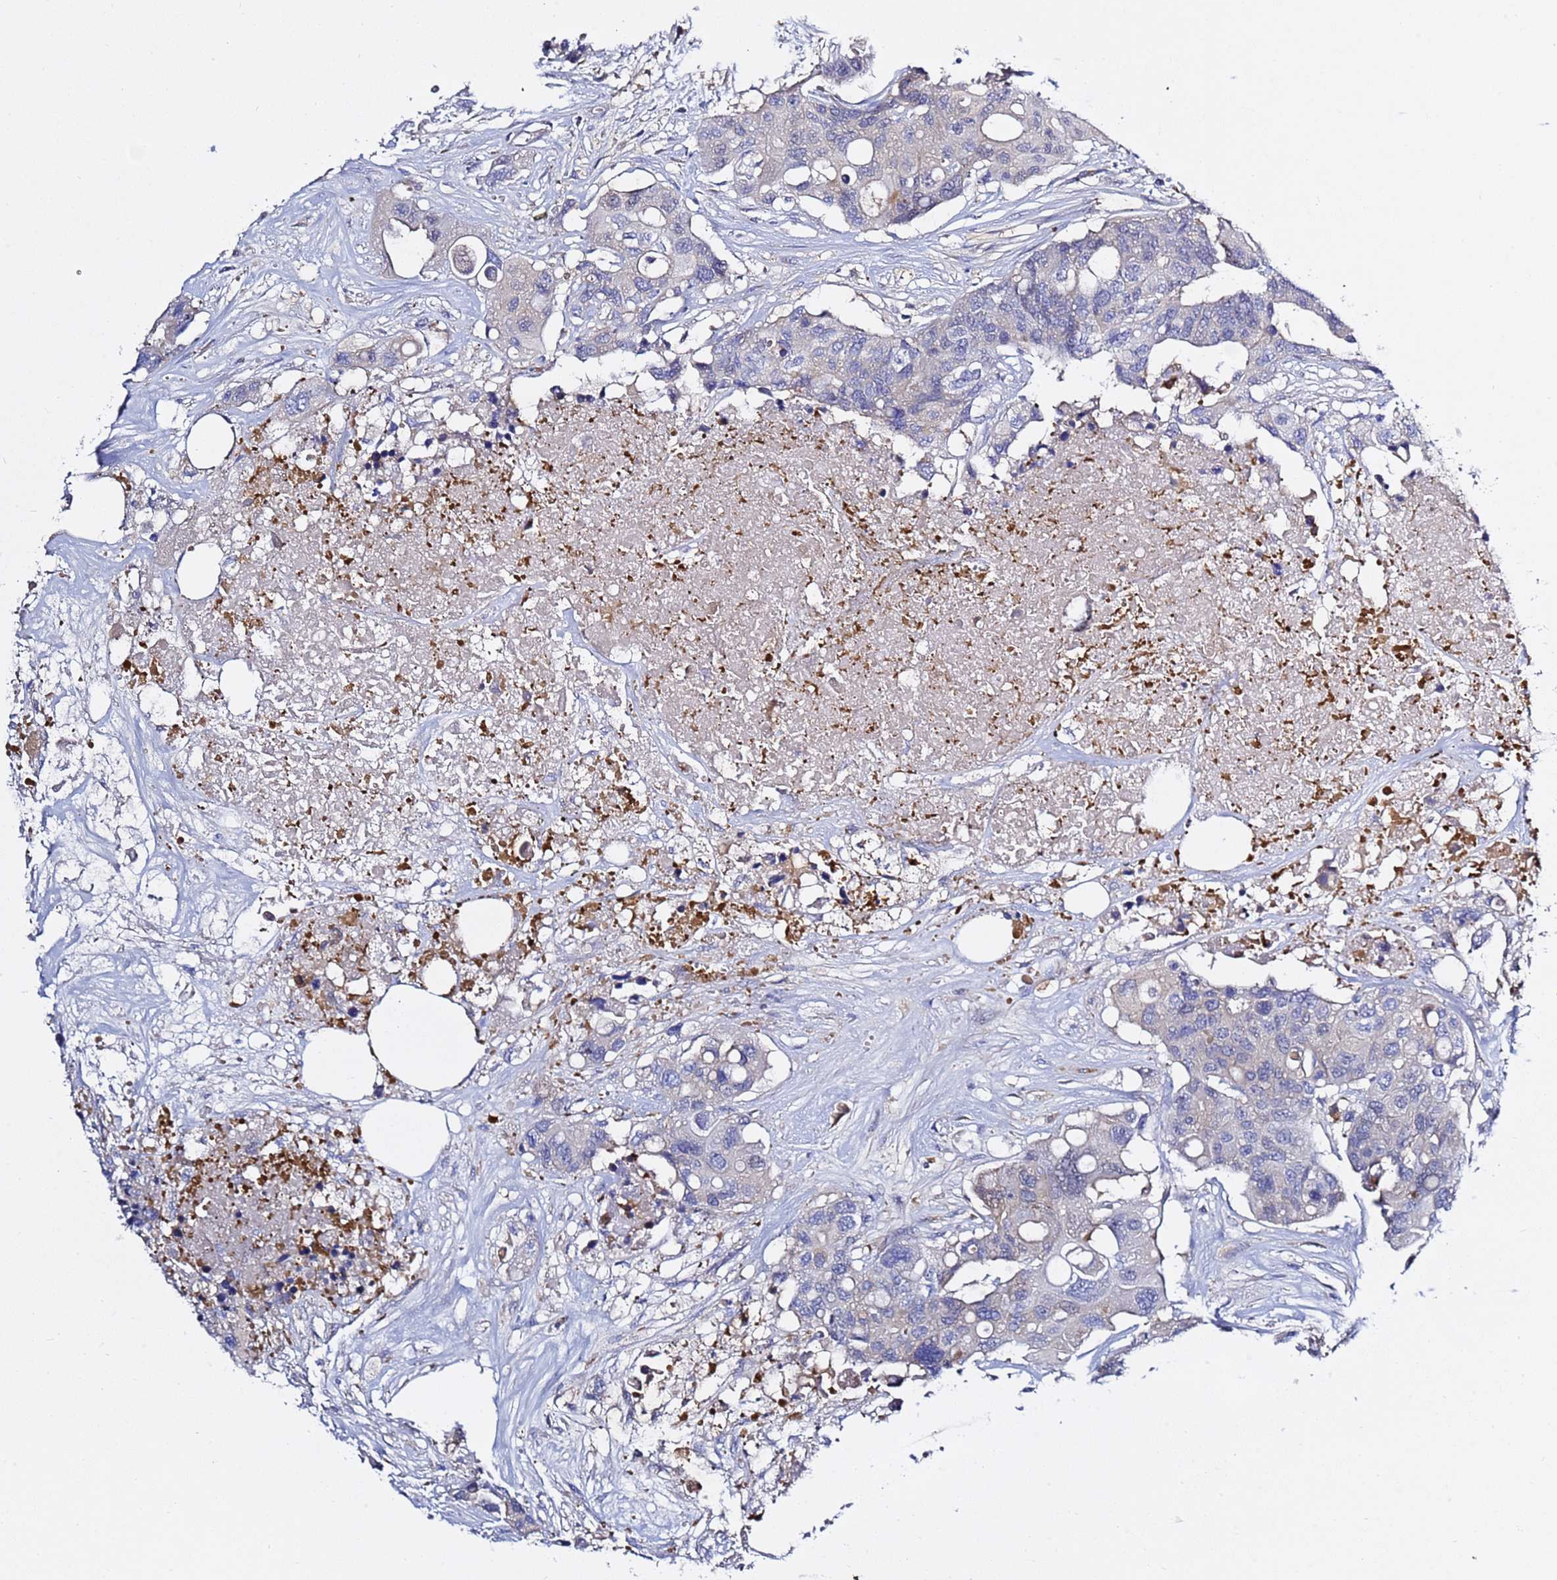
{"staining": {"intensity": "negative", "quantity": "none", "location": "none"}, "tissue": "colorectal cancer", "cell_type": "Tumor cells", "image_type": "cancer", "snomed": [{"axis": "morphology", "description": "Adenocarcinoma, NOS"}, {"axis": "topography", "description": "Colon"}], "caption": "Protein analysis of colorectal cancer (adenocarcinoma) shows no significant positivity in tumor cells.", "gene": "NAT2", "patient": {"sex": "male", "age": 77}}